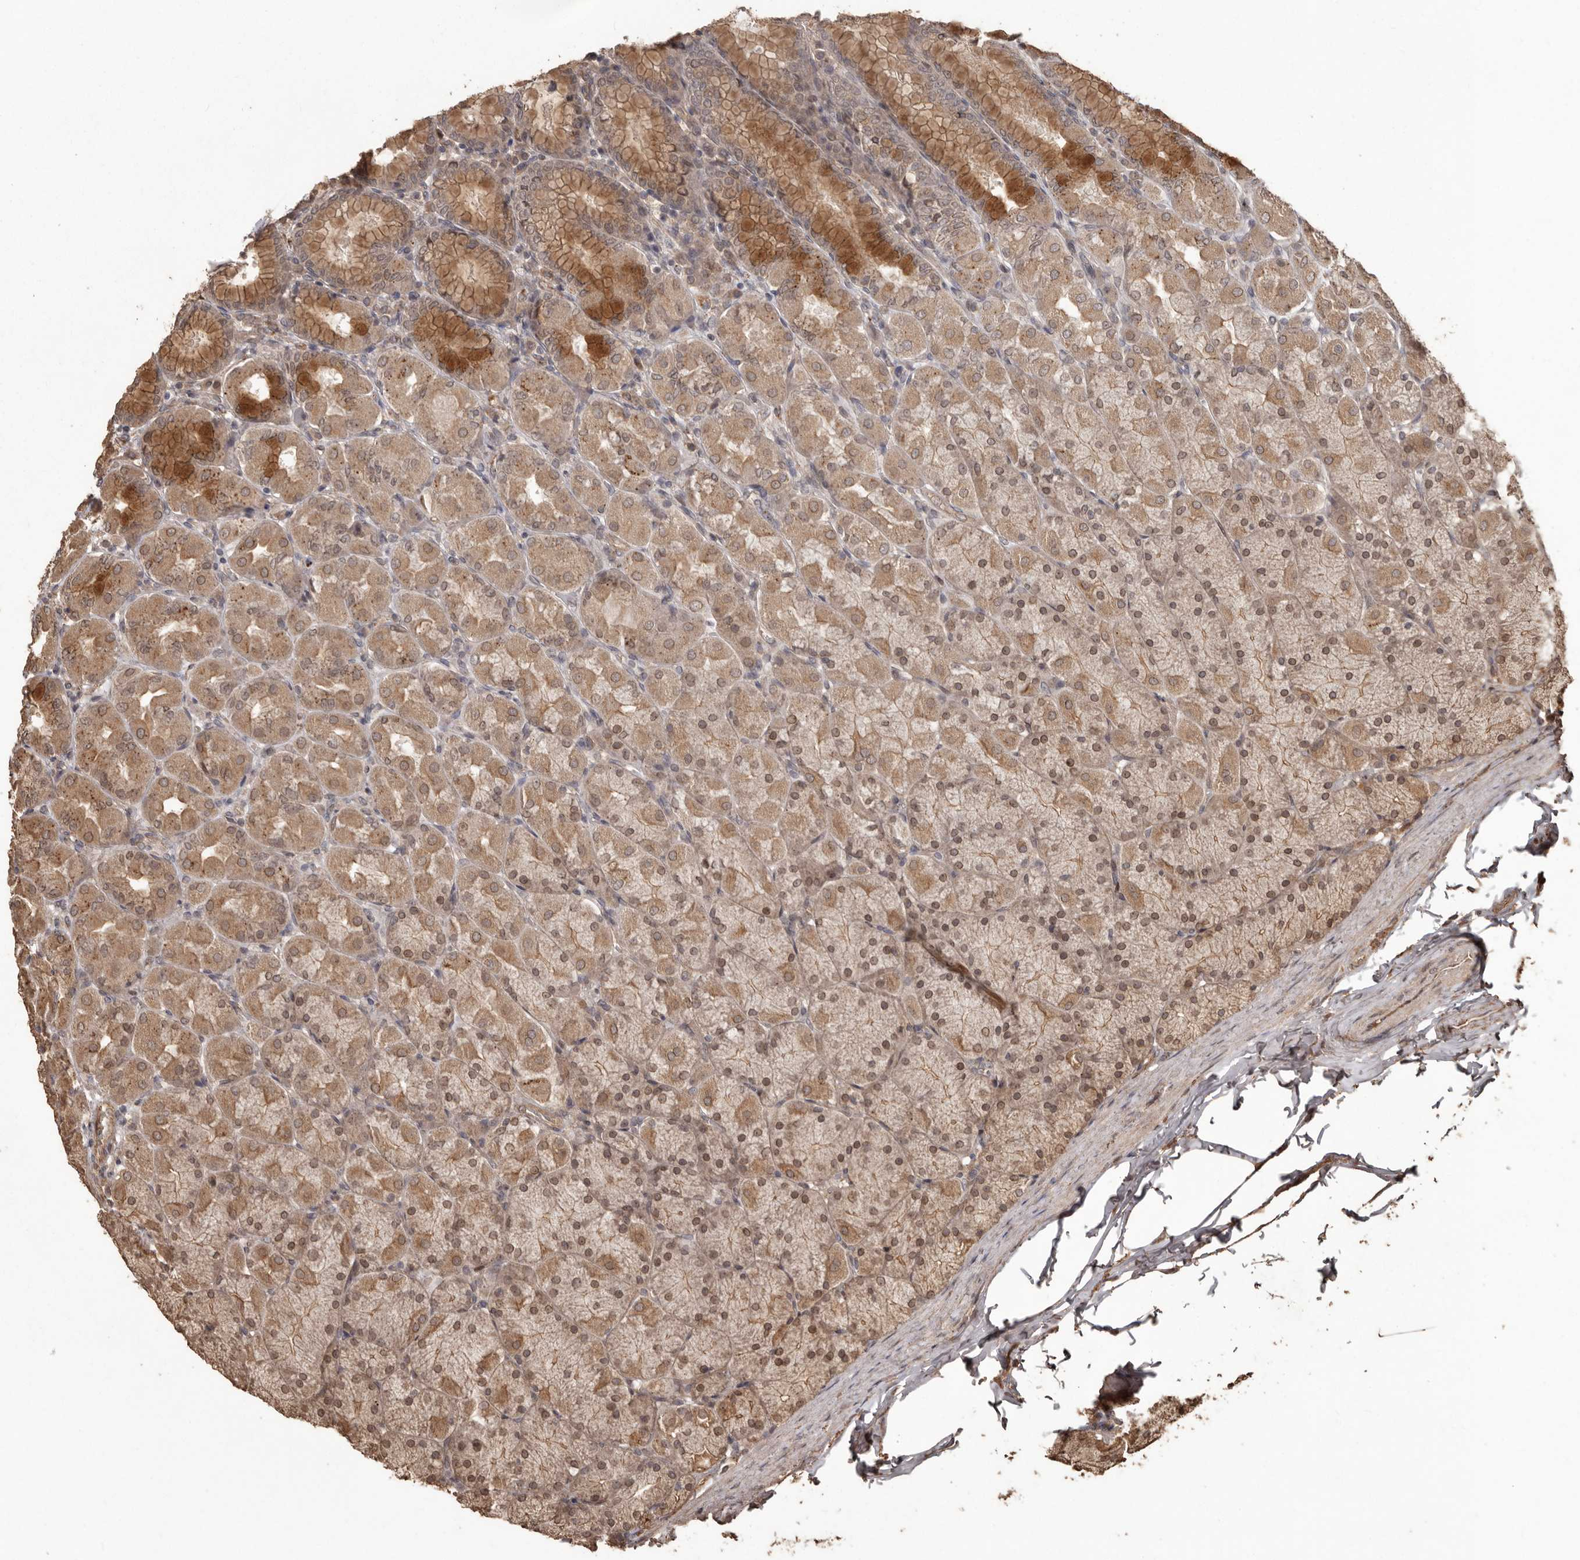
{"staining": {"intensity": "moderate", "quantity": ">75%", "location": "cytoplasmic/membranous,nuclear"}, "tissue": "stomach", "cell_type": "Glandular cells", "image_type": "normal", "snomed": [{"axis": "morphology", "description": "Normal tissue, NOS"}, {"axis": "topography", "description": "Stomach, upper"}], "caption": "Immunohistochemistry of unremarkable human stomach reveals medium levels of moderate cytoplasmic/membranous,nuclear staining in about >75% of glandular cells. Immunohistochemistry stains the protein in brown and the nuclei are stained blue.", "gene": "NUP43", "patient": {"sex": "female", "age": 56}}